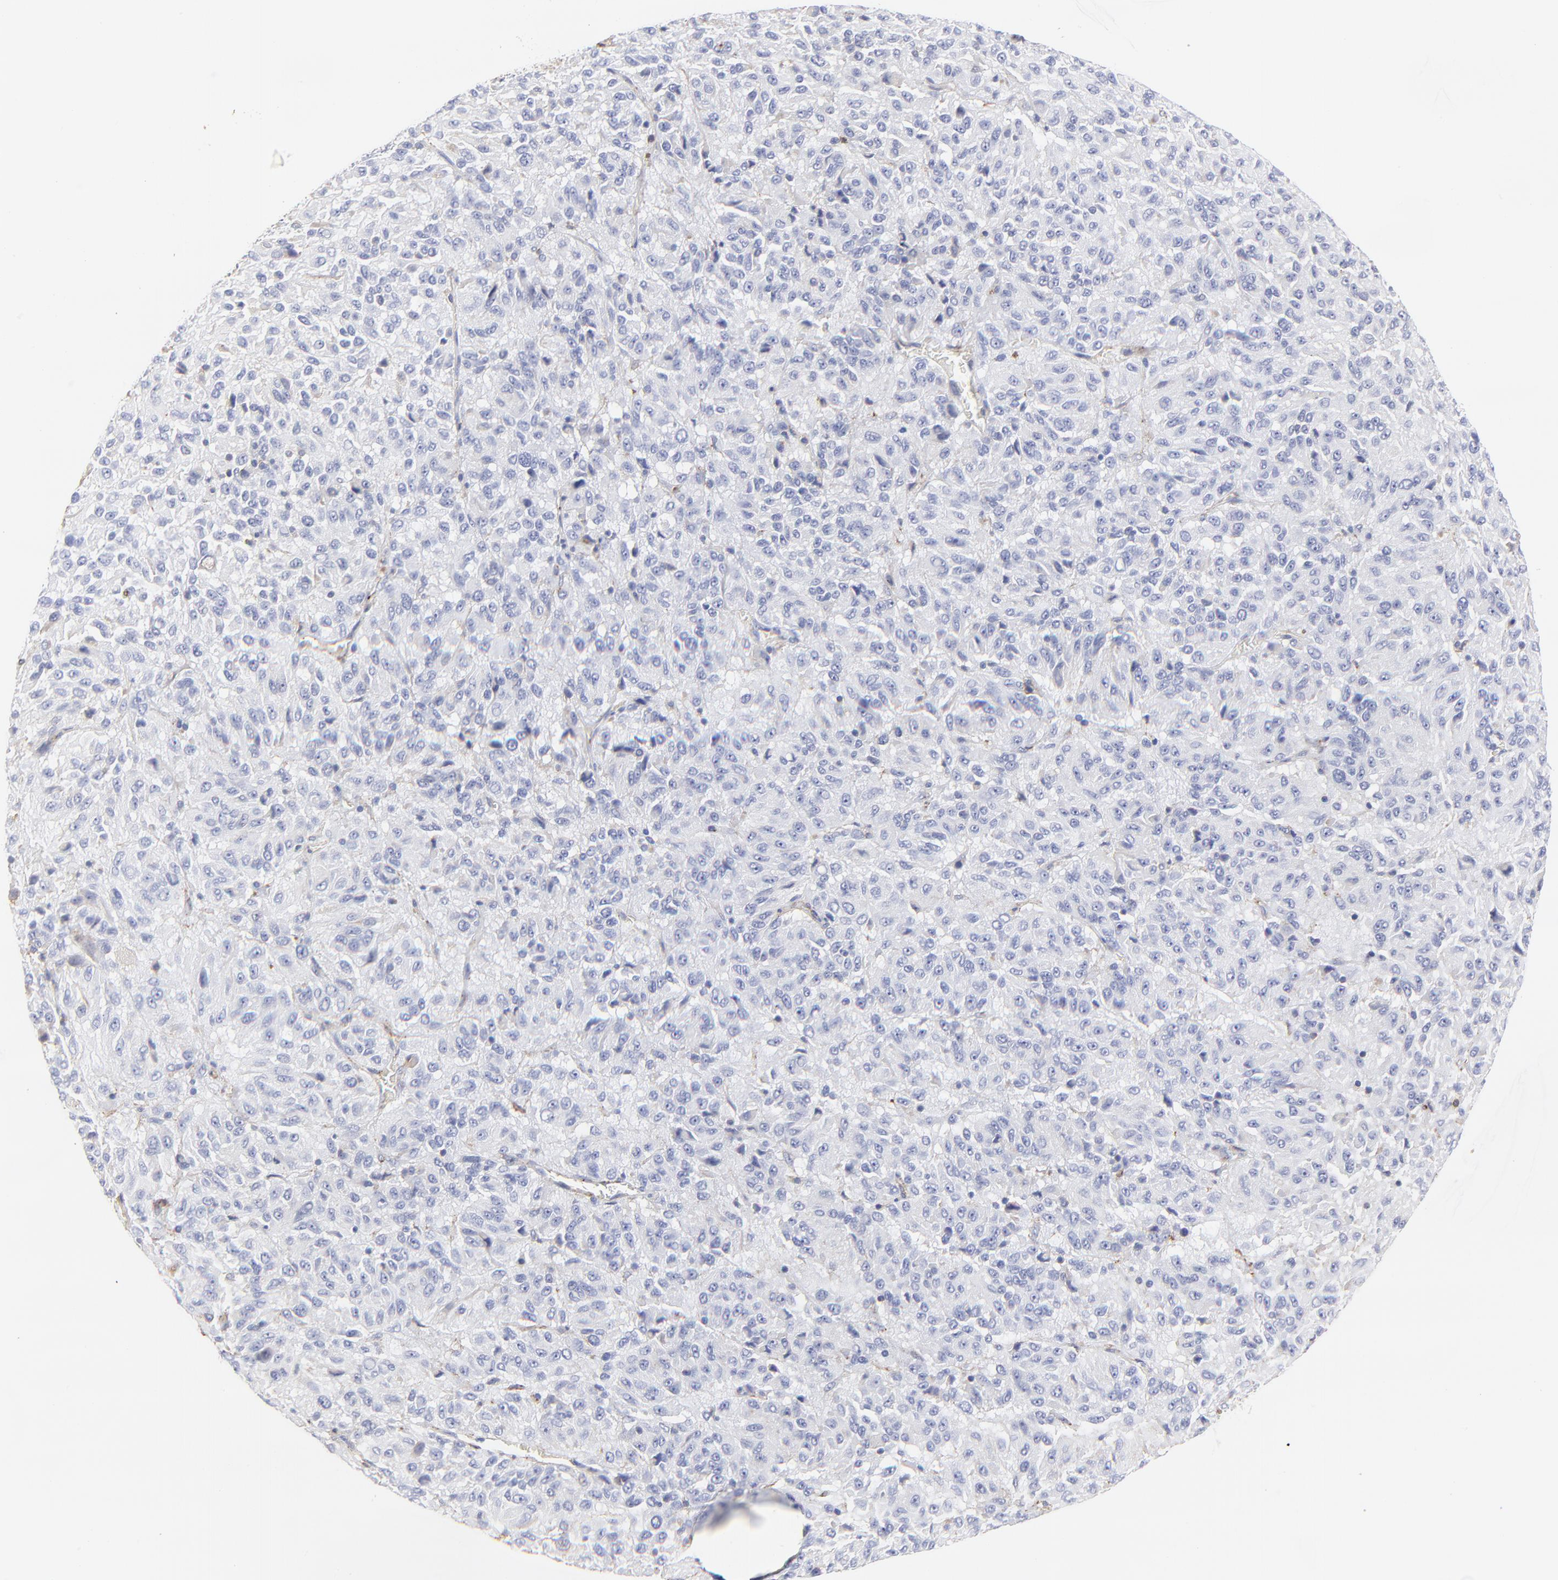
{"staining": {"intensity": "negative", "quantity": "none", "location": "none"}, "tissue": "melanoma", "cell_type": "Tumor cells", "image_type": "cancer", "snomed": [{"axis": "morphology", "description": "Malignant melanoma, Metastatic site"}, {"axis": "topography", "description": "Lung"}], "caption": "Tumor cells are negative for protein expression in human malignant melanoma (metastatic site). The staining was performed using DAB to visualize the protein expression in brown, while the nuclei were stained in blue with hematoxylin (Magnification: 20x).", "gene": "ANXA6", "patient": {"sex": "male", "age": 64}}